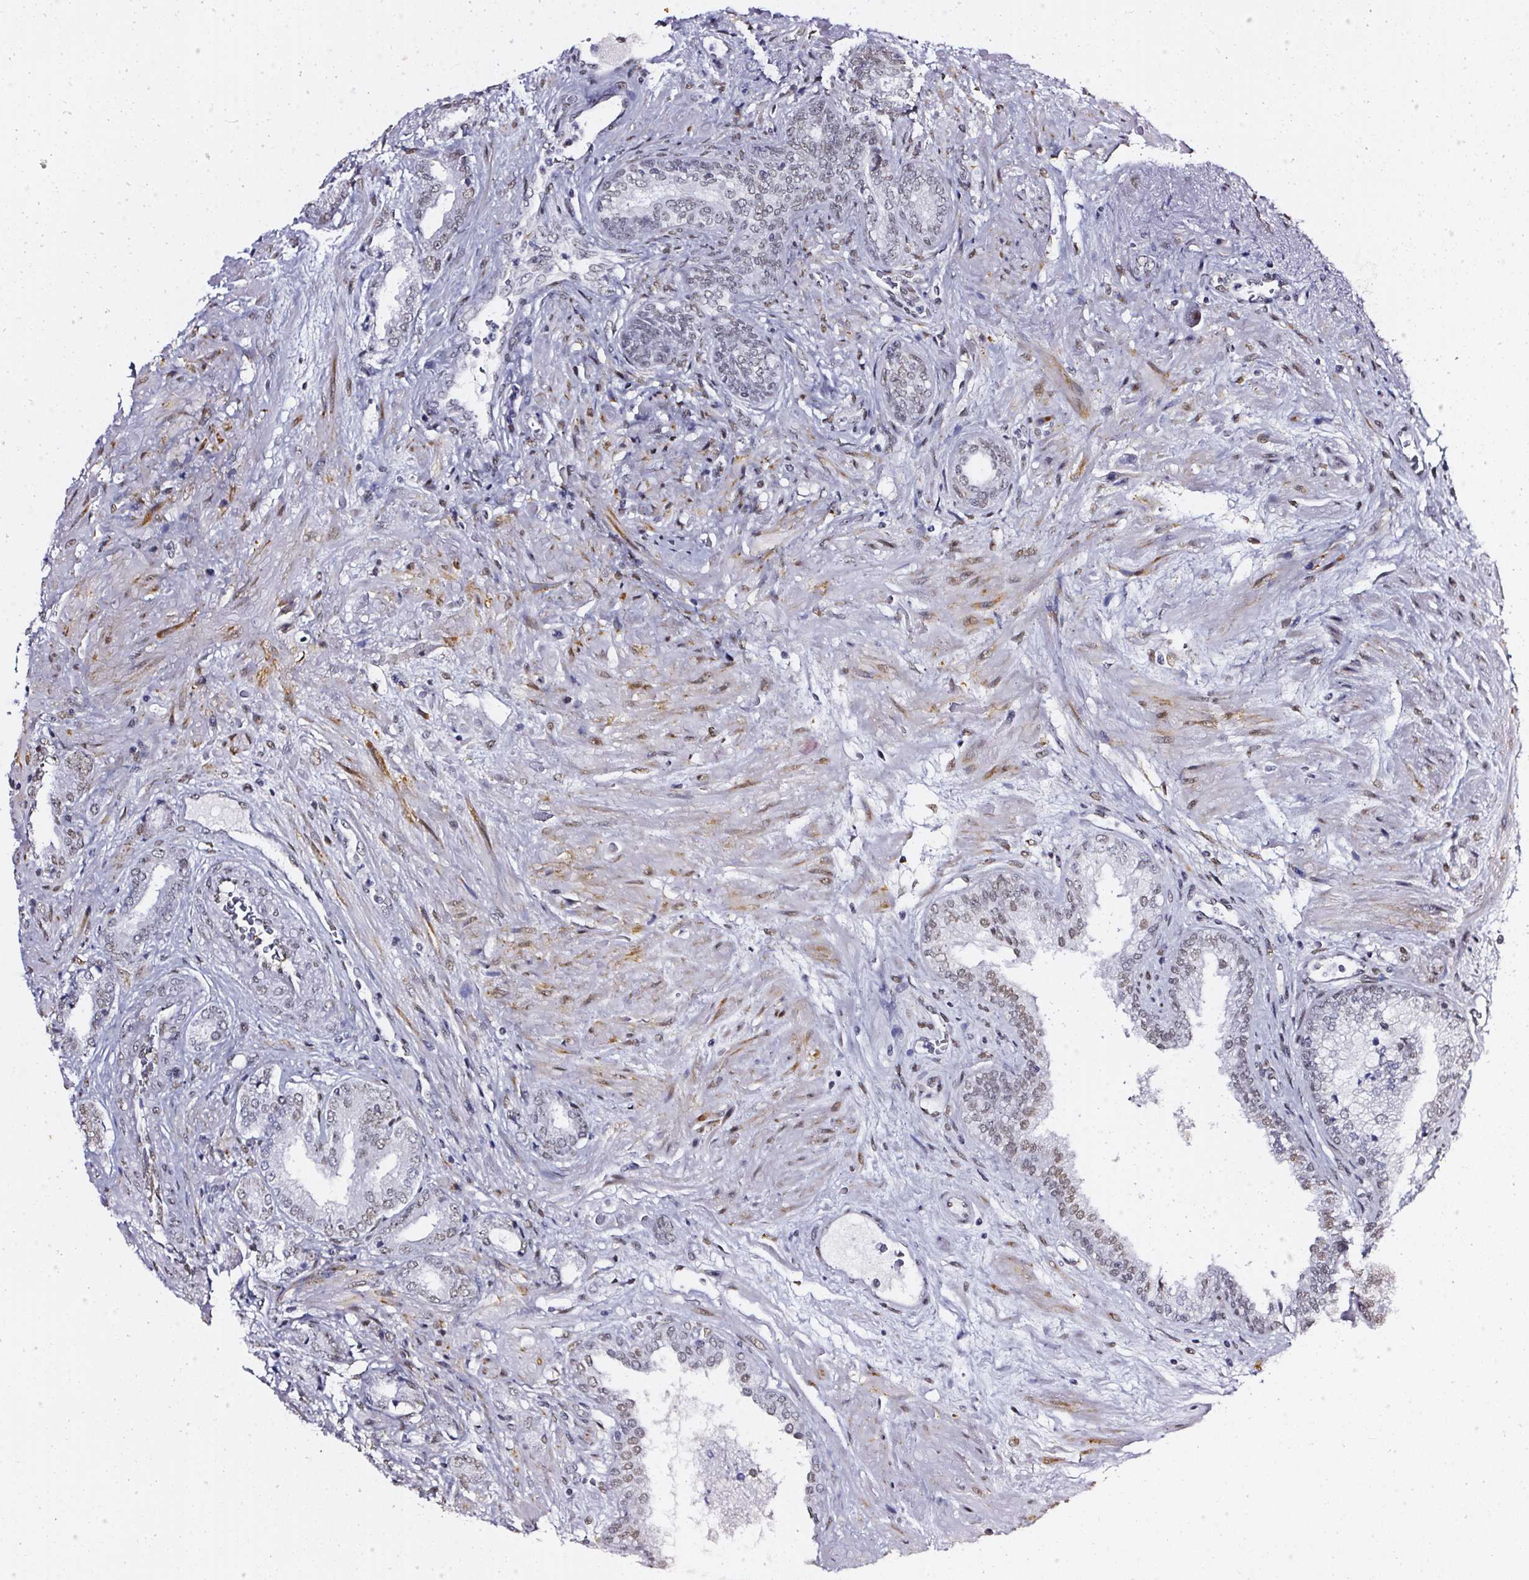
{"staining": {"intensity": "negative", "quantity": "none", "location": "none"}, "tissue": "prostate cancer", "cell_type": "Tumor cells", "image_type": "cancer", "snomed": [{"axis": "morphology", "description": "Adenocarcinoma, High grade"}, {"axis": "topography", "description": "Prostate"}], "caption": "Photomicrograph shows no significant protein expression in tumor cells of high-grade adenocarcinoma (prostate). (DAB immunohistochemistry (IHC) visualized using brightfield microscopy, high magnification).", "gene": "GP6", "patient": {"sex": "male", "age": 56}}